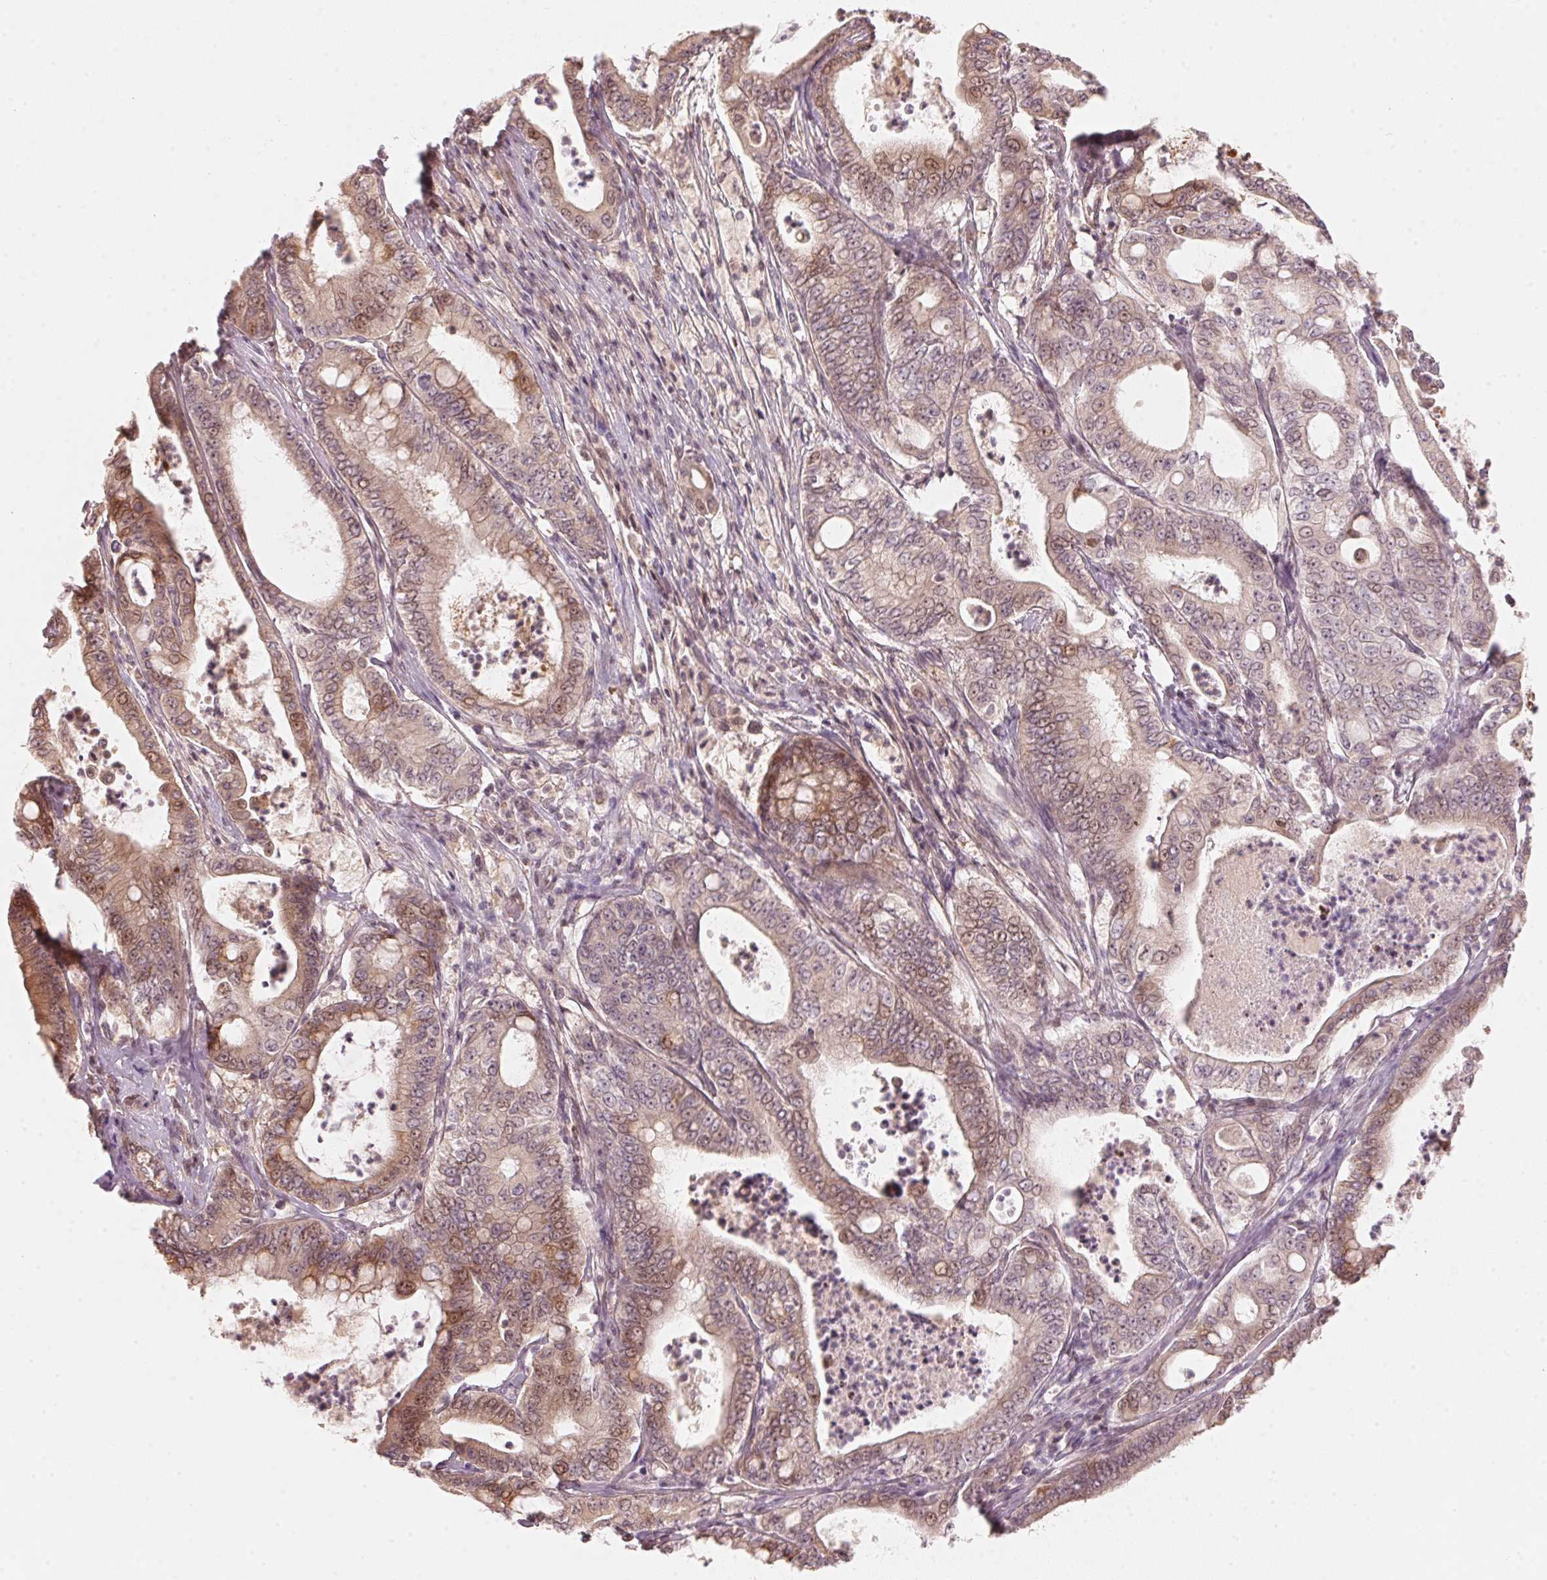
{"staining": {"intensity": "weak", "quantity": ">75%", "location": "cytoplasmic/membranous"}, "tissue": "pancreatic cancer", "cell_type": "Tumor cells", "image_type": "cancer", "snomed": [{"axis": "morphology", "description": "Adenocarcinoma, NOS"}, {"axis": "topography", "description": "Pancreas"}], "caption": "Tumor cells reveal low levels of weak cytoplasmic/membranous positivity in about >75% of cells in adenocarcinoma (pancreatic).", "gene": "PRKN", "patient": {"sex": "male", "age": 71}}